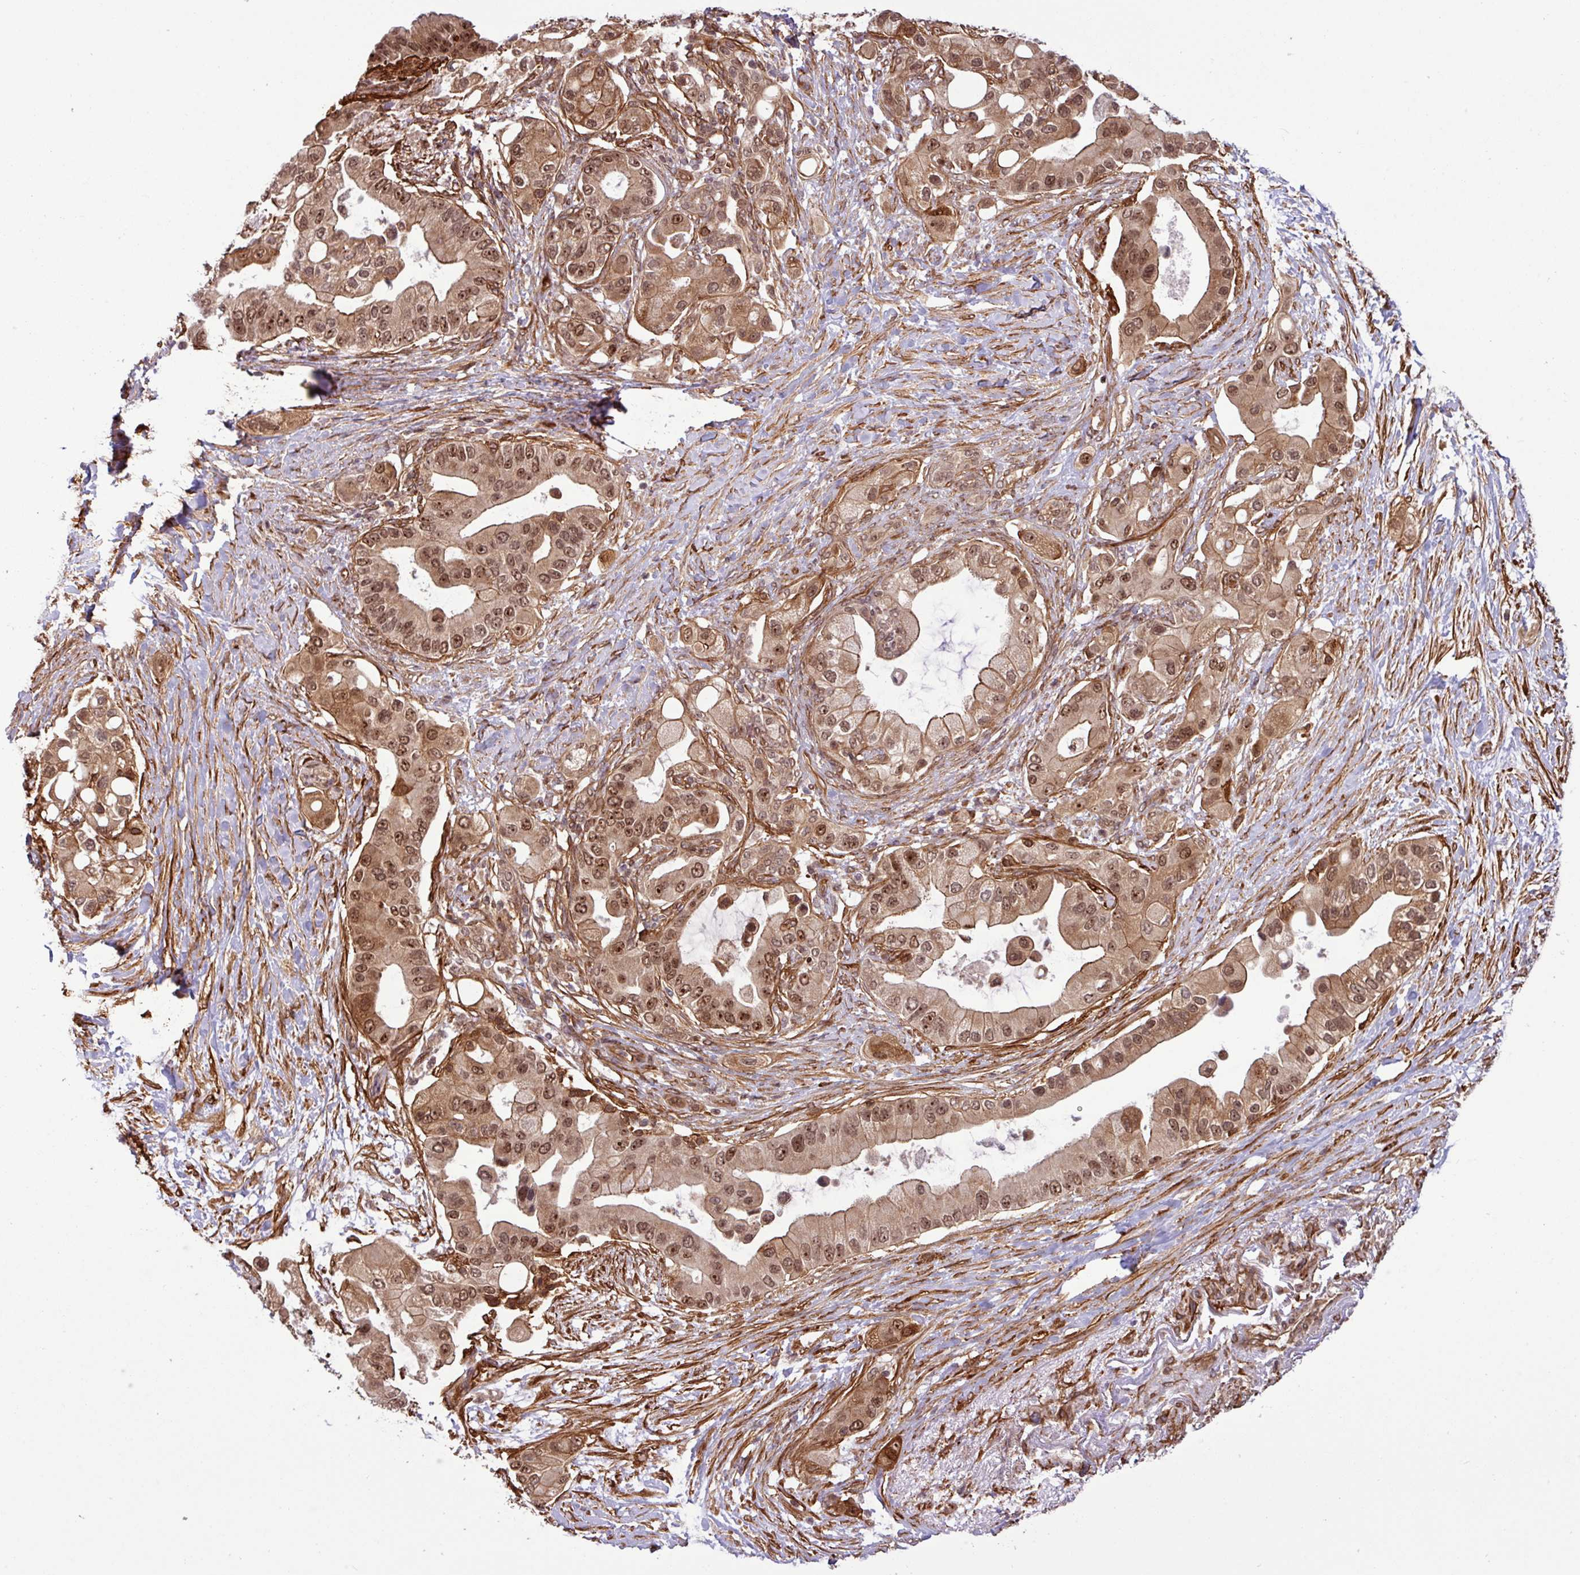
{"staining": {"intensity": "moderate", "quantity": ">75%", "location": "cytoplasmic/membranous,nuclear"}, "tissue": "pancreatic cancer", "cell_type": "Tumor cells", "image_type": "cancer", "snomed": [{"axis": "morphology", "description": "Adenocarcinoma, NOS"}, {"axis": "topography", "description": "Pancreas"}], "caption": "This histopathology image reveals pancreatic cancer (adenocarcinoma) stained with immunohistochemistry to label a protein in brown. The cytoplasmic/membranous and nuclear of tumor cells show moderate positivity for the protein. Nuclei are counter-stained blue.", "gene": "C7orf50", "patient": {"sex": "male", "age": 57}}